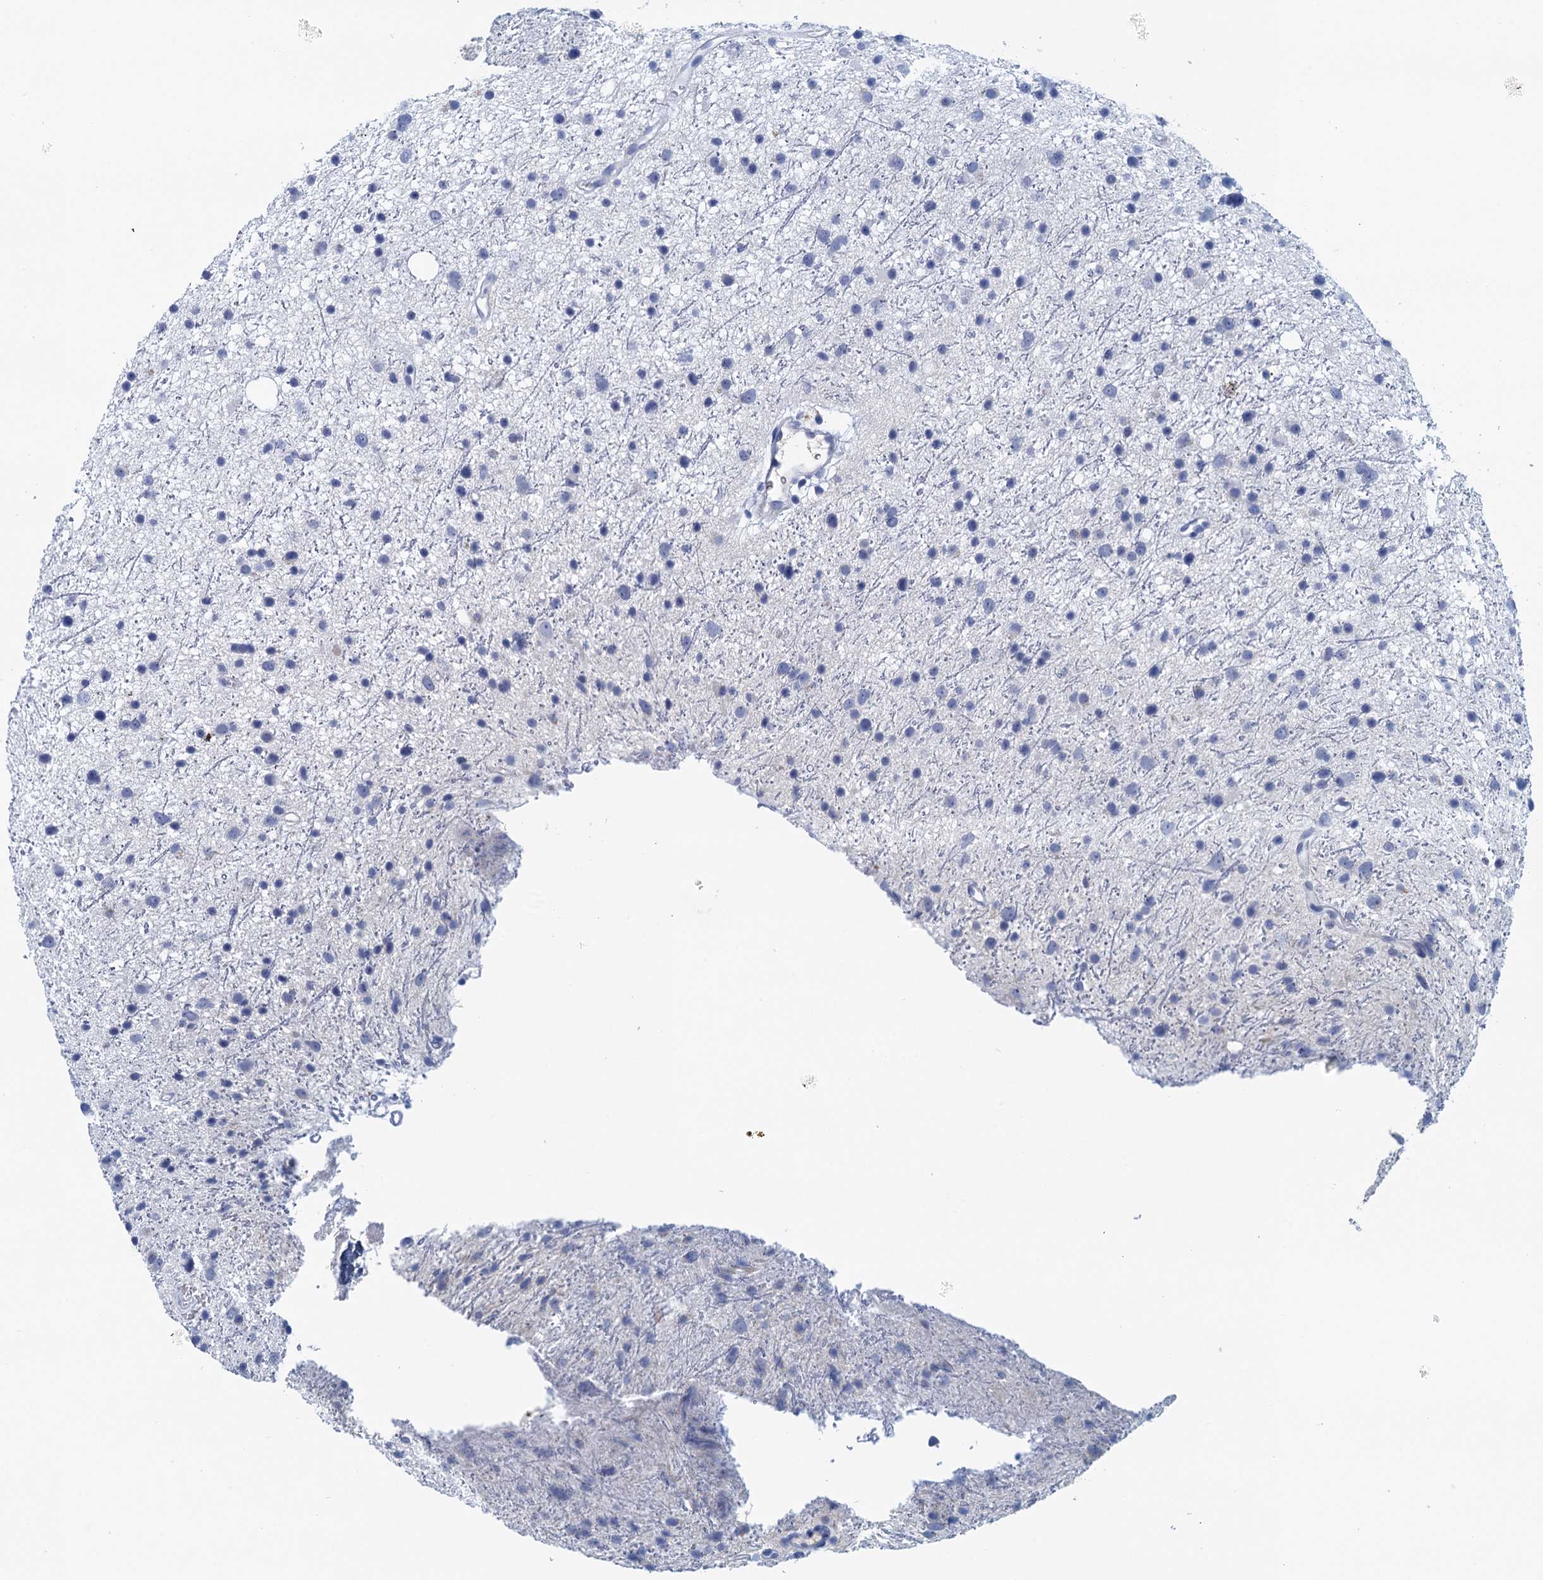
{"staining": {"intensity": "negative", "quantity": "none", "location": "none"}, "tissue": "glioma", "cell_type": "Tumor cells", "image_type": "cancer", "snomed": [{"axis": "morphology", "description": "Glioma, malignant, Low grade"}, {"axis": "topography", "description": "Cerebral cortex"}], "caption": "High power microscopy histopathology image of an immunohistochemistry (IHC) photomicrograph of malignant low-grade glioma, revealing no significant expression in tumor cells.", "gene": "CYP51A1", "patient": {"sex": "female", "age": 39}}